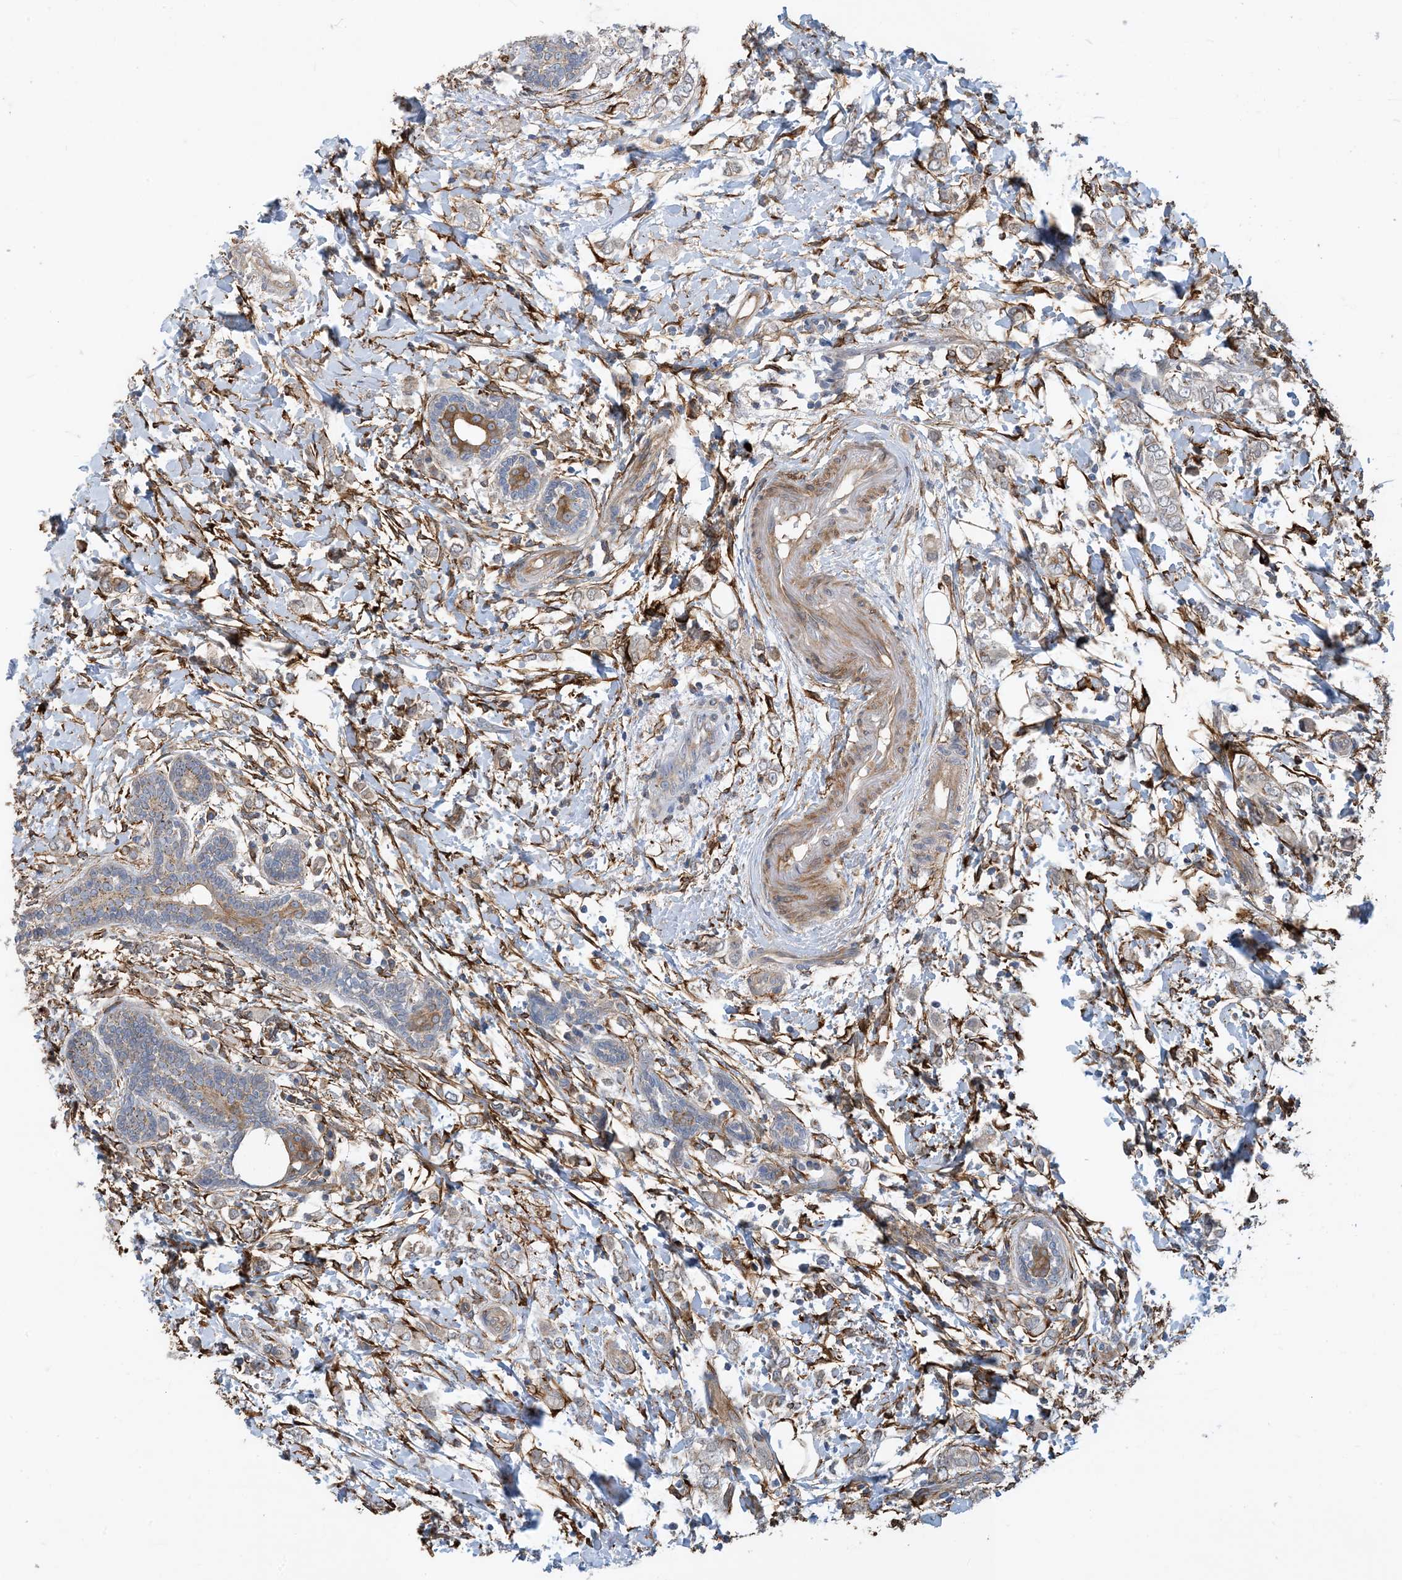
{"staining": {"intensity": "weak", "quantity": ">75%", "location": "cytoplasmic/membranous"}, "tissue": "breast cancer", "cell_type": "Tumor cells", "image_type": "cancer", "snomed": [{"axis": "morphology", "description": "Normal tissue, NOS"}, {"axis": "morphology", "description": "Lobular carcinoma"}, {"axis": "topography", "description": "Breast"}], "caption": "Brown immunohistochemical staining in lobular carcinoma (breast) exhibits weak cytoplasmic/membranous positivity in approximately >75% of tumor cells. Using DAB (brown) and hematoxylin (blue) stains, captured at high magnification using brightfield microscopy.", "gene": "EIF2A", "patient": {"sex": "female", "age": 47}}